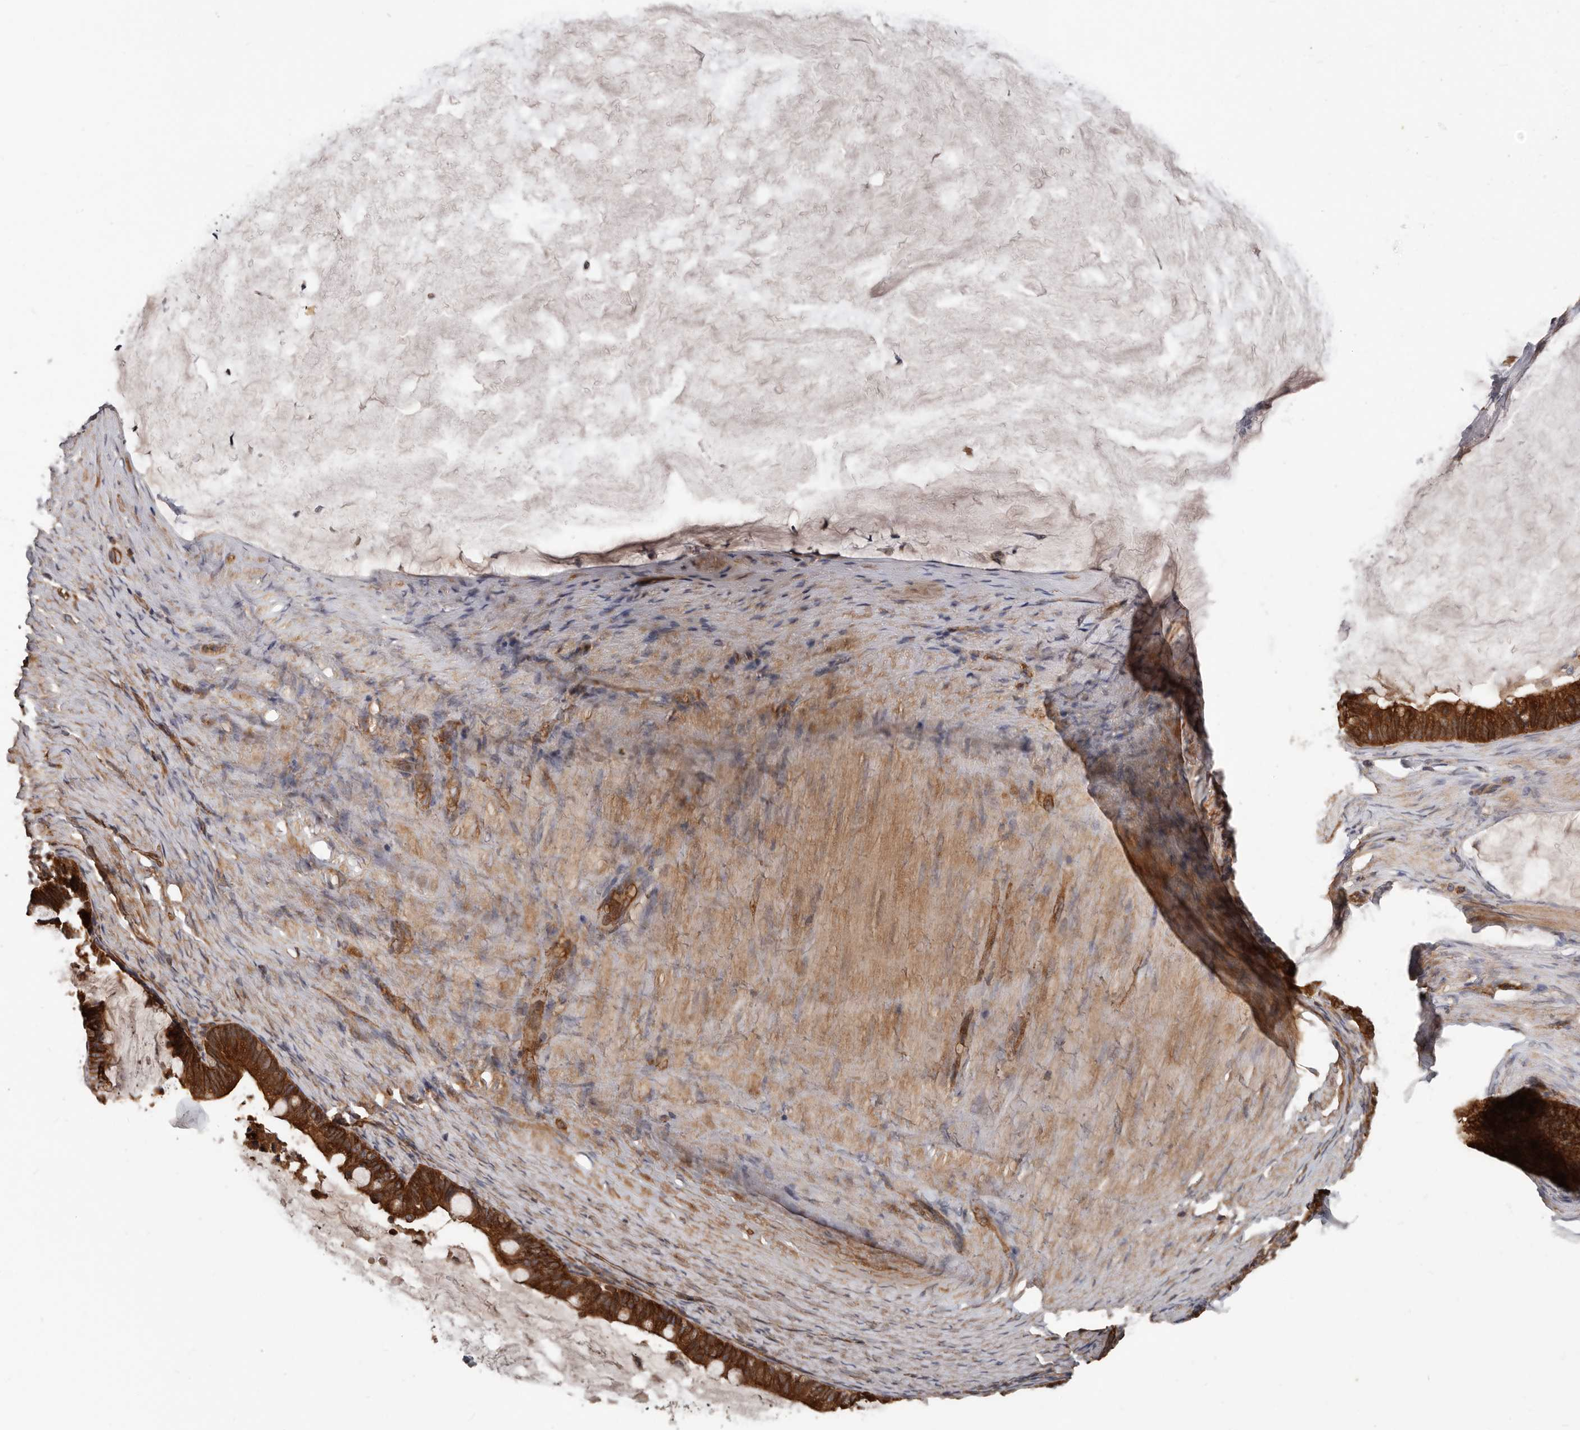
{"staining": {"intensity": "strong", "quantity": ">75%", "location": "cytoplasmic/membranous"}, "tissue": "ovarian cancer", "cell_type": "Tumor cells", "image_type": "cancer", "snomed": [{"axis": "morphology", "description": "Cystadenocarcinoma, mucinous, NOS"}, {"axis": "topography", "description": "Ovary"}], "caption": "Tumor cells demonstrate strong cytoplasmic/membranous expression in approximately >75% of cells in ovarian cancer.", "gene": "PNRC2", "patient": {"sex": "female", "age": 61}}